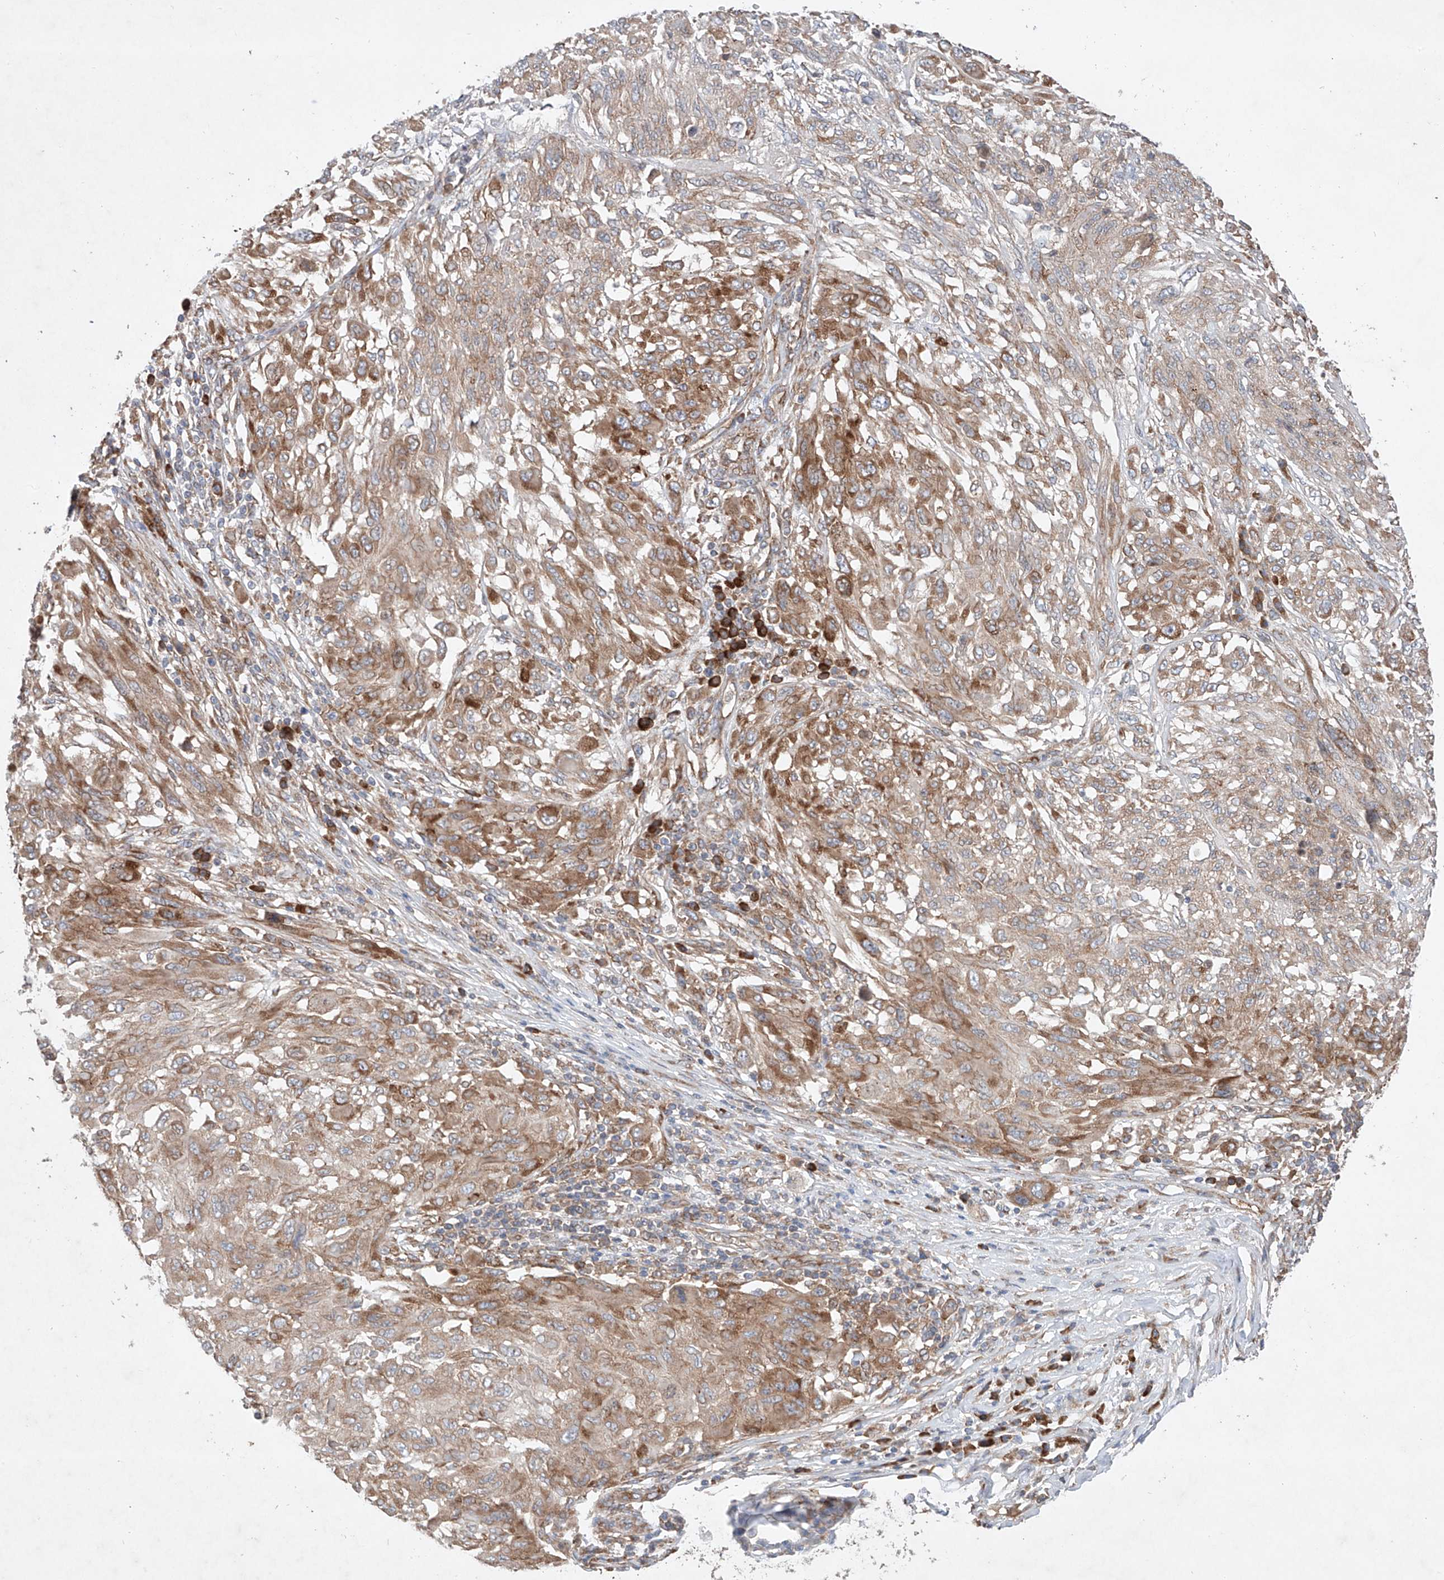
{"staining": {"intensity": "moderate", "quantity": ">75%", "location": "cytoplasmic/membranous"}, "tissue": "melanoma", "cell_type": "Tumor cells", "image_type": "cancer", "snomed": [{"axis": "morphology", "description": "Malignant melanoma, NOS"}, {"axis": "topography", "description": "Skin"}], "caption": "IHC of human melanoma displays medium levels of moderate cytoplasmic/membranous expression in approximately >75% of tumor cells. The staining is performed using DAB brown chromogen to label protein expression. The nuclei are counter-stained blue using hematoxylin.", "gene": "FASTK", "patient": {"sex": "female", "age": 91}}